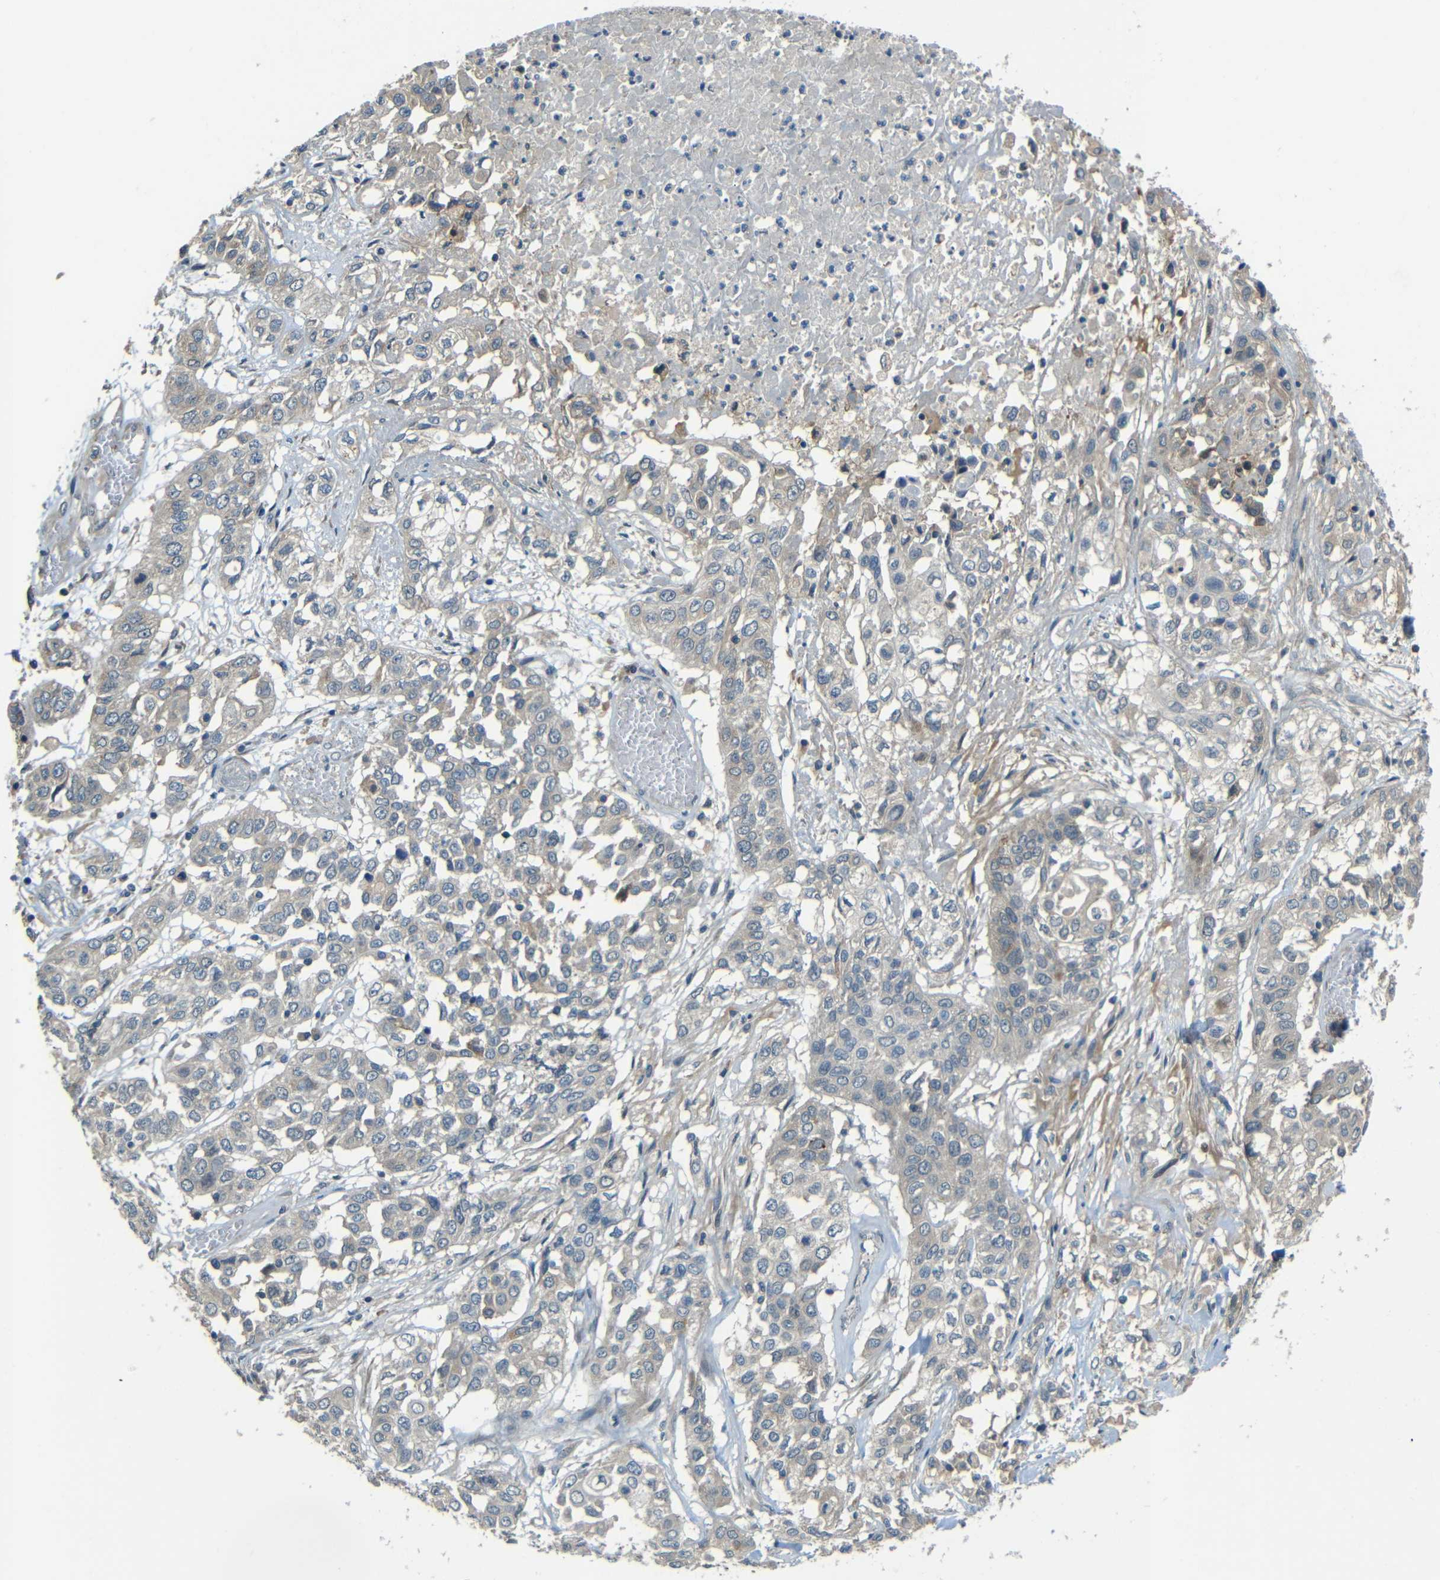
{"staining": {"intensity": "negative", "quantity": "none", "location": "none"}, "tissue": "lung cancer", "cell_type": "Tumor cells", "image_type": "cancer", "snomed": [{"axis": "morphology", "description": "Squamous cell carcinoma, NOS"}, {"axis": "topography", "description": "Lung"}], "caption": "IHC histopathology image of neoplastic tissue: squamous cell carcinoma (lung) stained with DAB exhibits no significant protein staining in tumor cells.", "gene": "FNDC3A", "patient": {"sex": "male", "age": 71}}